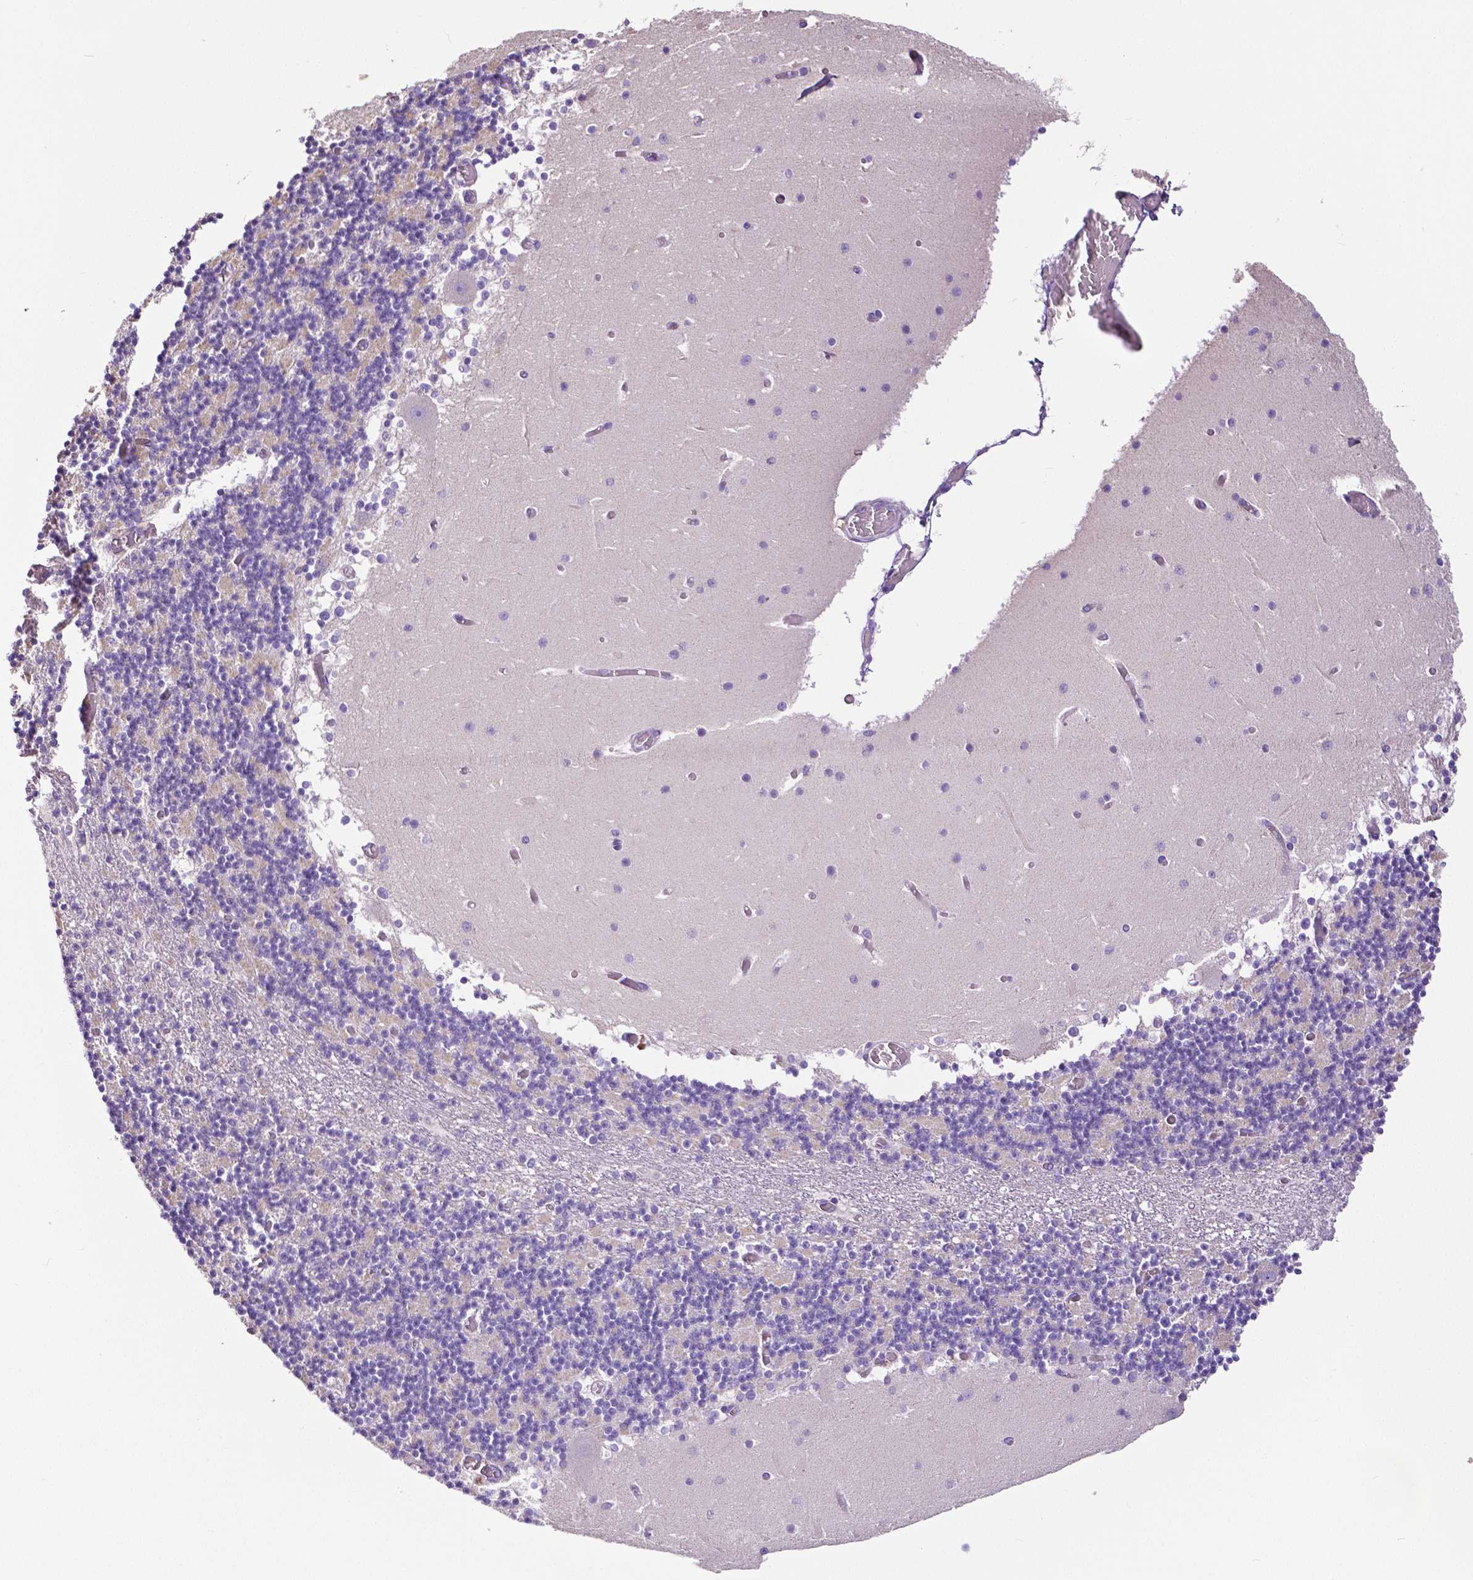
{"staining": {"intensity": "negative", "quantity": "none", "location": "none"}, "tissue": "cerebellum", "cell_type": "Cells in granular layer", "image_type": "normal", "snomed": [{"axis": "morphology", "description": "Normal tissue, NOS"}, {"axis": "topography", "description": "Cerebellum"}], "caption": "High magnification brightfield microscopy of benign cerebellum stained with DAB (3,3'-diaminobenzidine) (brown) and counterstained with hematoxylin (blue): cells in granular layer show no significant positivity. (Stains: DAB immunohistochemistry (IHC) with hematoxylin counter stain, Microscopy: brightfield microscopy at high magnification).", "gene": "MMP9", "patient": {"sex": "female", "age": 28}}